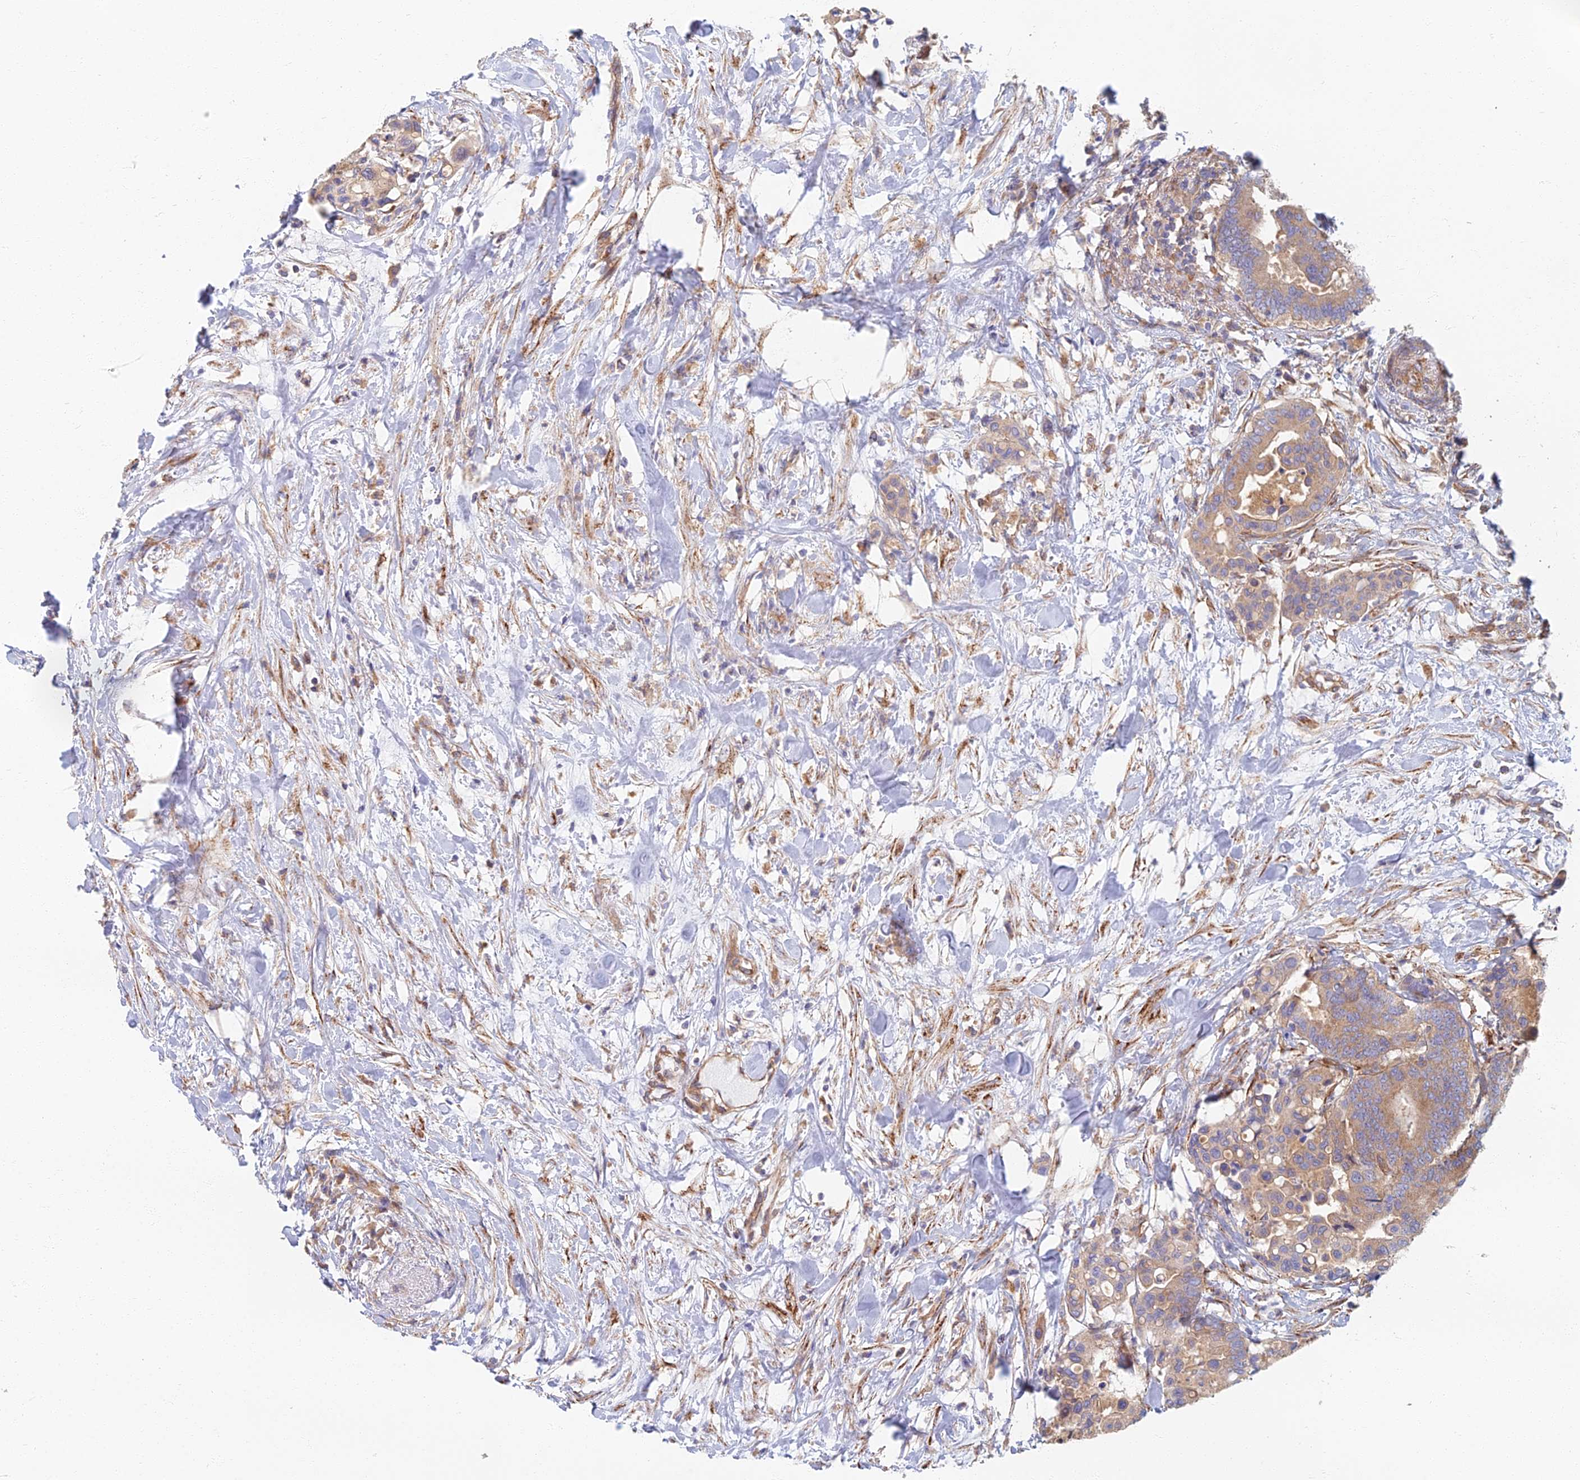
{"staining": {"intensity": "moderate", "quantity": ">75%", "location": "cytoplasmic/membranous"}, "tissue": "colorectal cancer", "cell_type": "Tumor cells", "image_type": "cancer", "snomed": [{"axis": "morphology", "description": "Normal tissue, NOS"}, {"axis": "morphology", "description": "Adenocarcinoma, NOS"}, {"axis": "topography", "description": "Colon"}], "caption": "Protein expression analysis of human colorectal adenocarcinoma reveals moderate cytoplasmic/membranous positivity in approximately >75% of tumor cells. (brown staining indicates protein expression, while blue staining denotes nuclei).", "gene": "RBSN", "patient": {"sex": "male", "age": 82}}